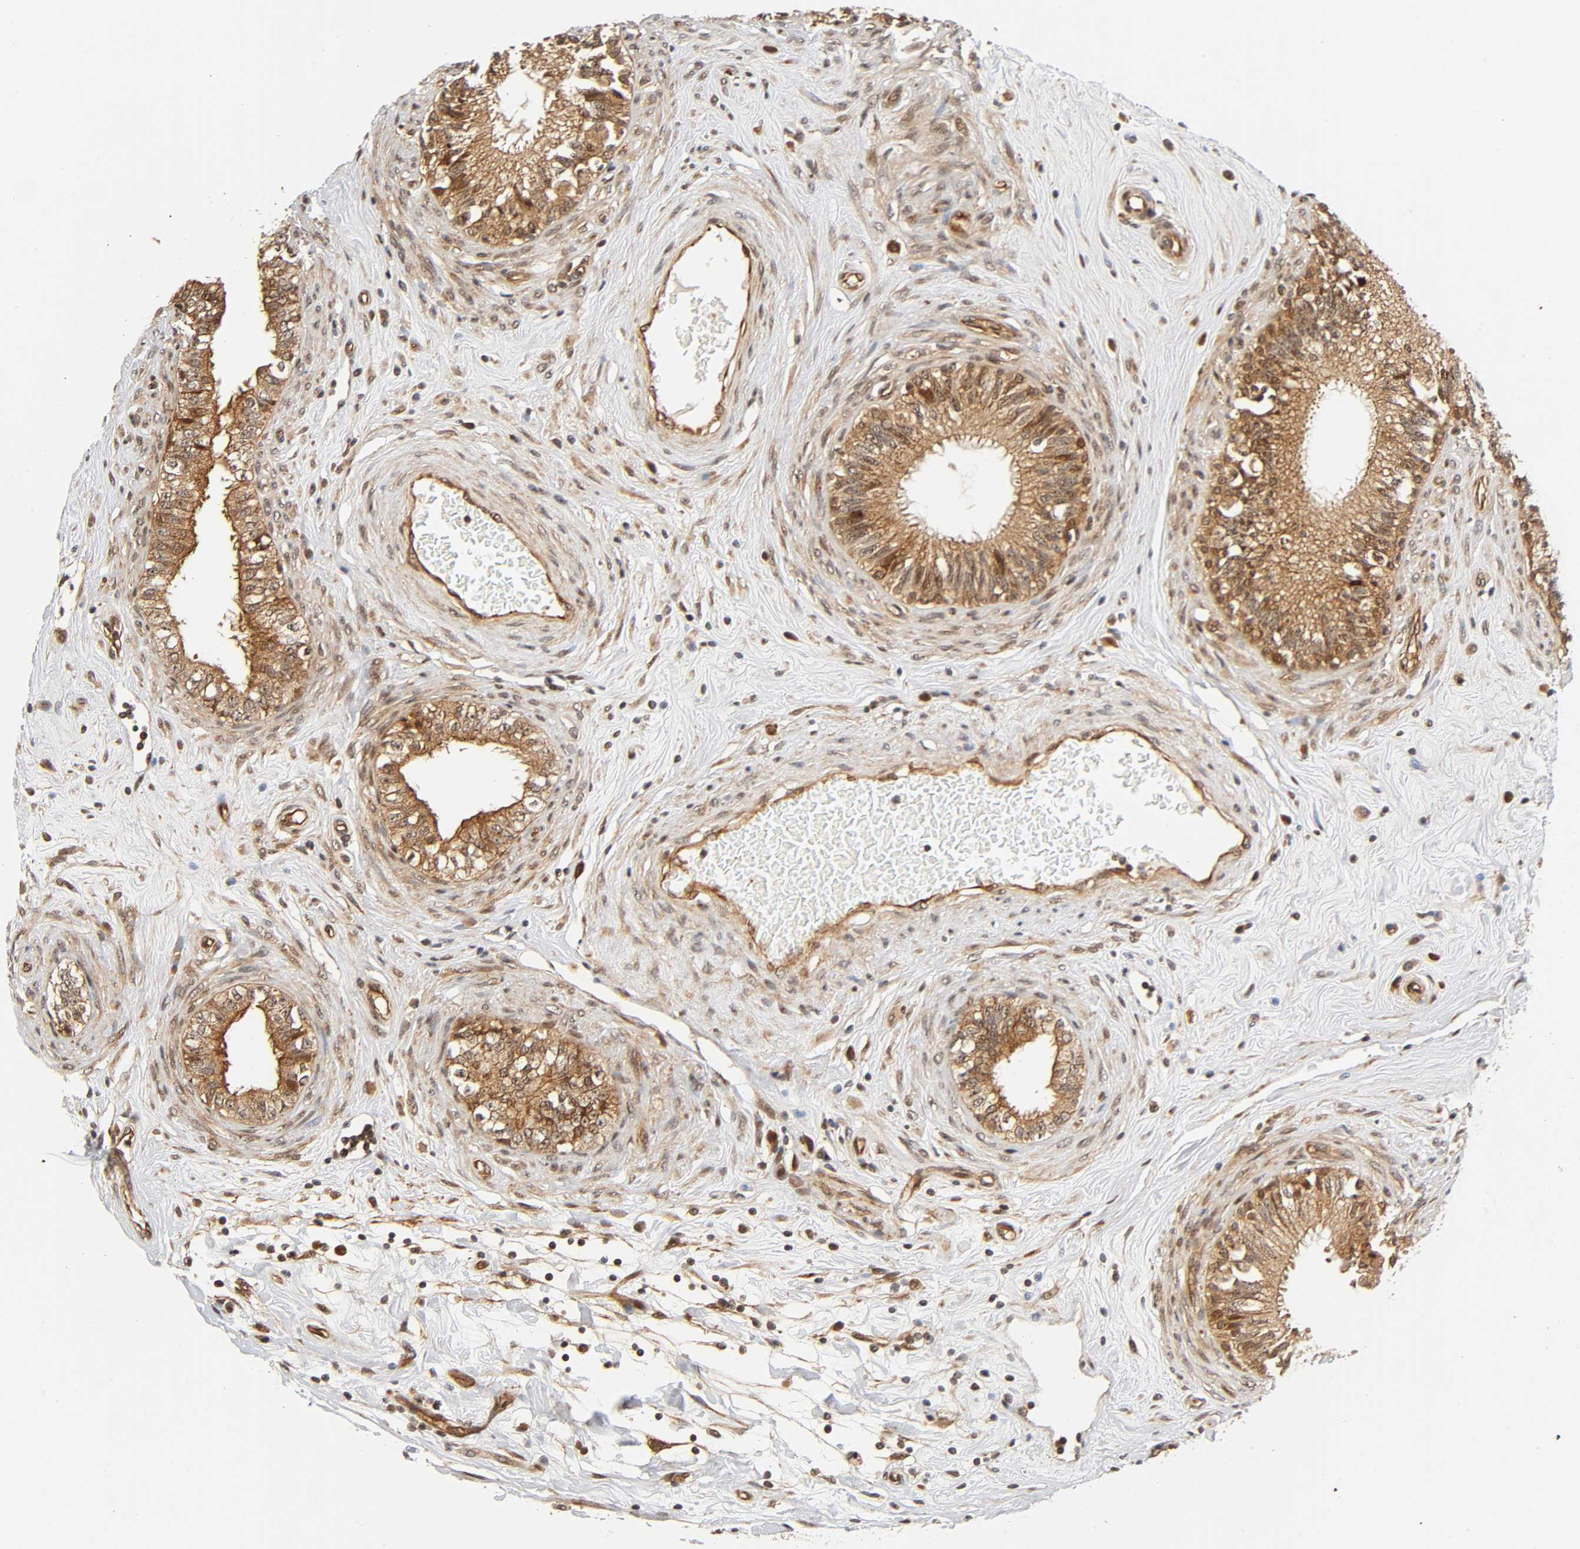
{"staining": {"intensity": "moderate", "quantity": ">75%", "location": "cytoplasmic/membranous,nuclear"}, "tissue": "epididymis", "cell_type": "Glandular cells", "image_type": "normal", "snomed": [{"axis": "morphology", "description": "Normal tissue, NOS"}, {"axis": "morphology", "description": "Inflammation, NOS"}, {"axis": "topography", "description": "Epididymis"}], "caption": "Protein staining displays moderate cytoplasmic/membranous,nuclear positivity in approximately >75% of glandular cells in normal epididymis.", "gene": "IQCJ", "patient": {"sex": "male", "age": 84}}